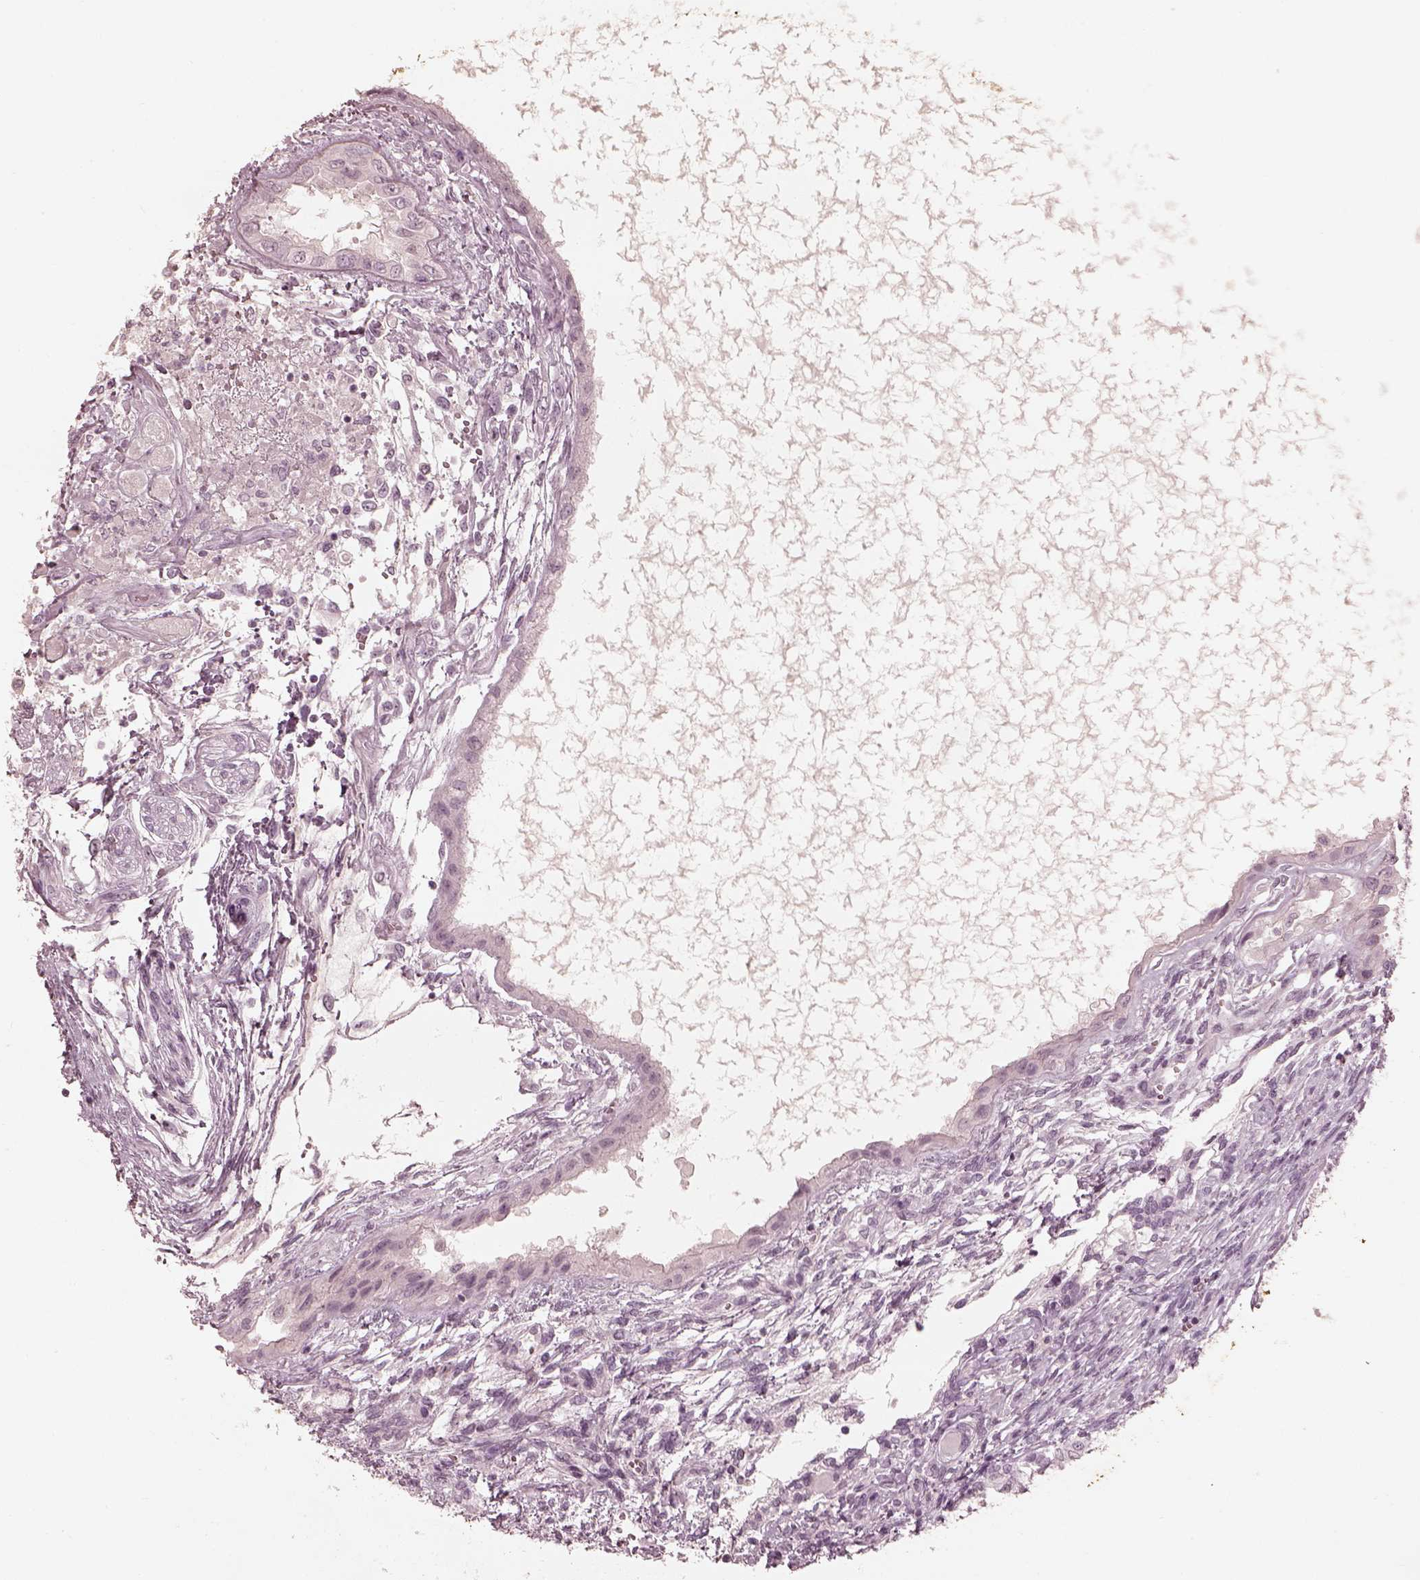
{"staining": {"intensity": "negative", "quantity": "none", "location": "none"}, "tissue": "testis cancer", "cell_type": "Tumor cells", "image_type": "cancer", "snomed": [{"axis": "morphology", "description": "Carcinoma, Embryonal, NOS"}, {"axis": "topography", "description": "Testis"}], "caption": "Immunohistochemical staining of human embryonal carcinoma (testis) displays no significant expression in tumor cells. (DAB immunohistochemistry (IHC) with hematoxylin counter stain).", "gene": "ADRB3", "patient": {"sex": "male", "age": 37}}